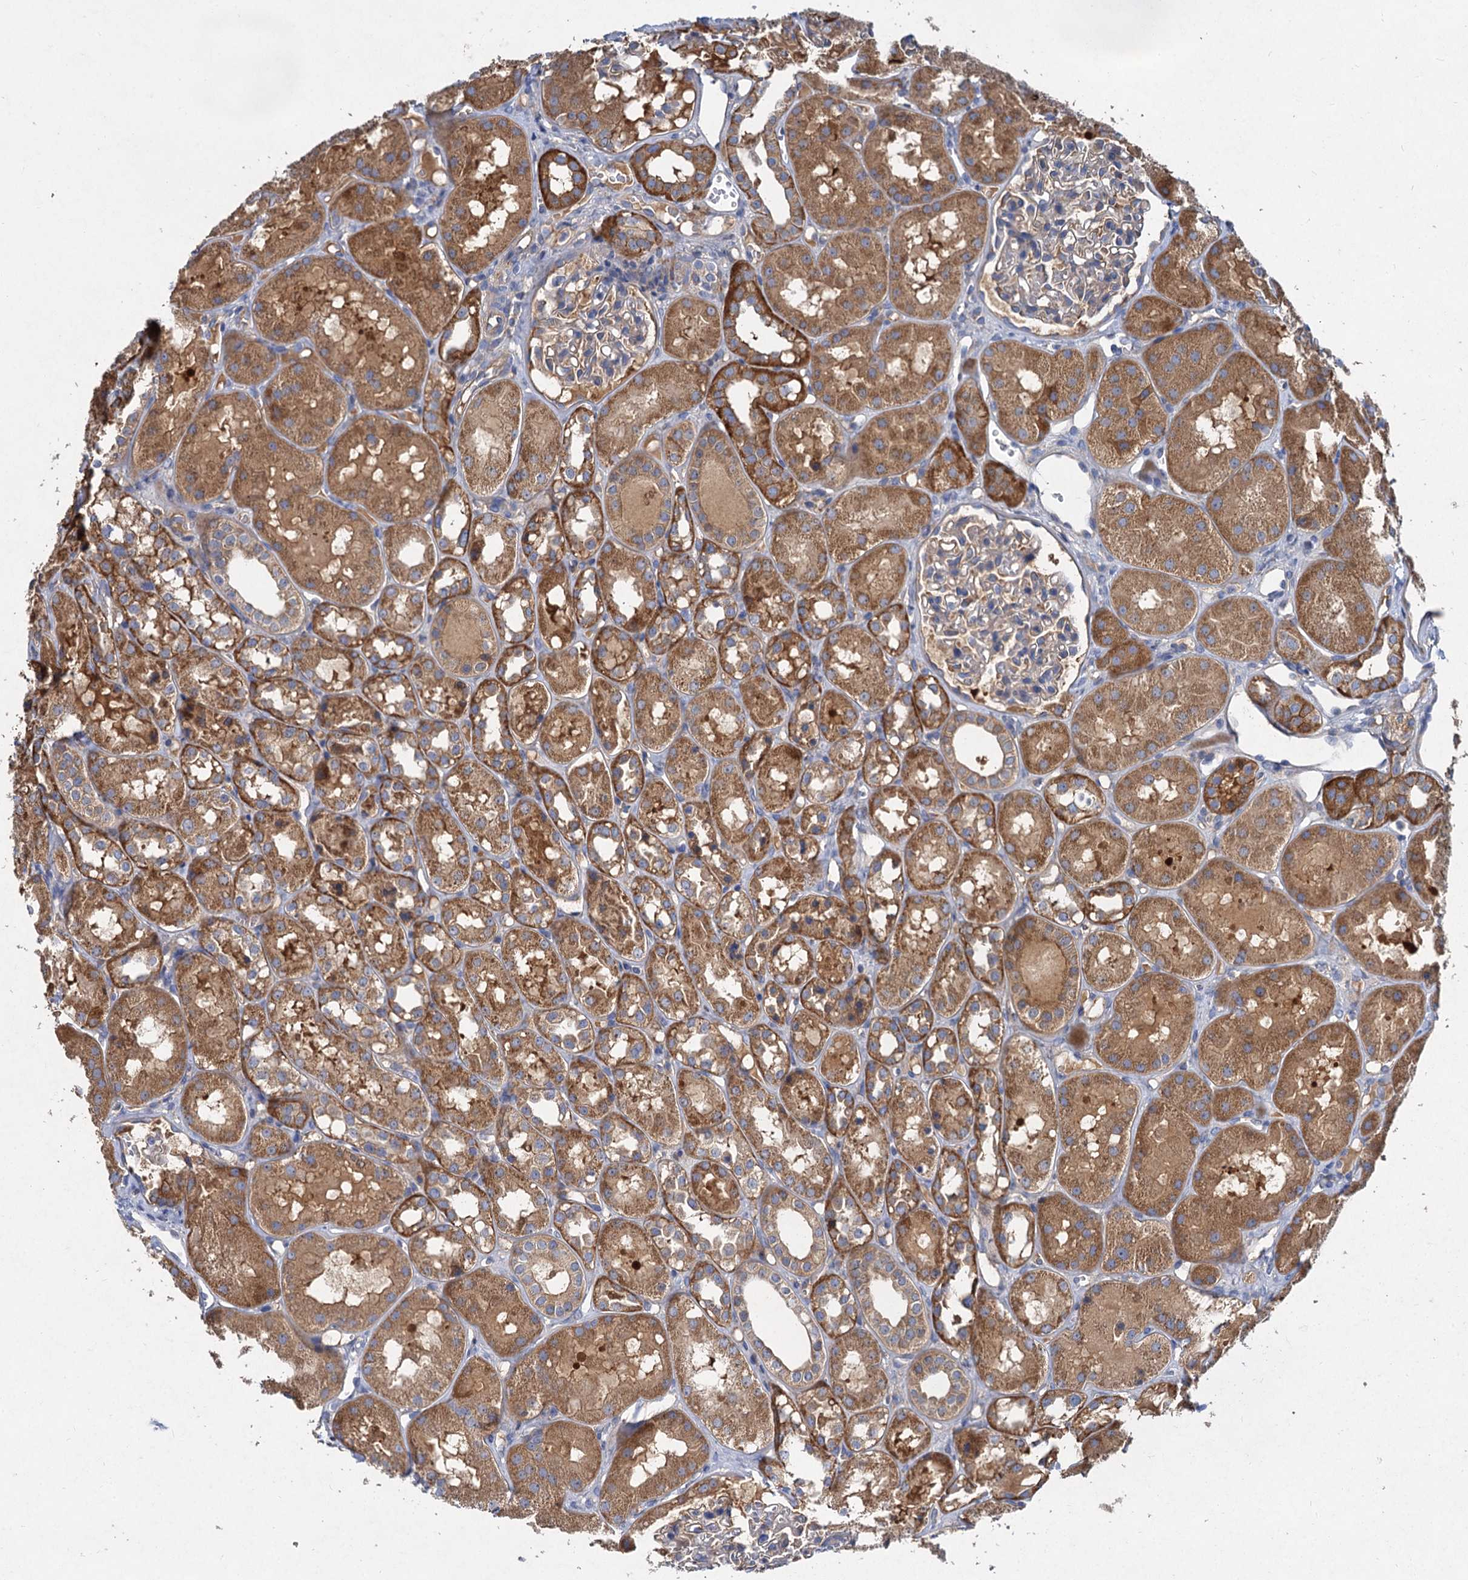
{"staining": {"intensity": "negative", "quantity": "none", "location": "none"}, "tissue": "kidney", "cell_type": "Cells in glomeruli", "image_type": "normal", "snomed": [{"axis": "morphology", "description": "Normal tissue, NOS"}, {"axis": "topography", "description": "Kidney"}], "caption": "Image shows no protein positivity in cells in glomeruli of unremarkable kidney. Nuclei are stained in blue.", "gene": "ALKBH7", "patient": {"sex": "male", "age": 16}}